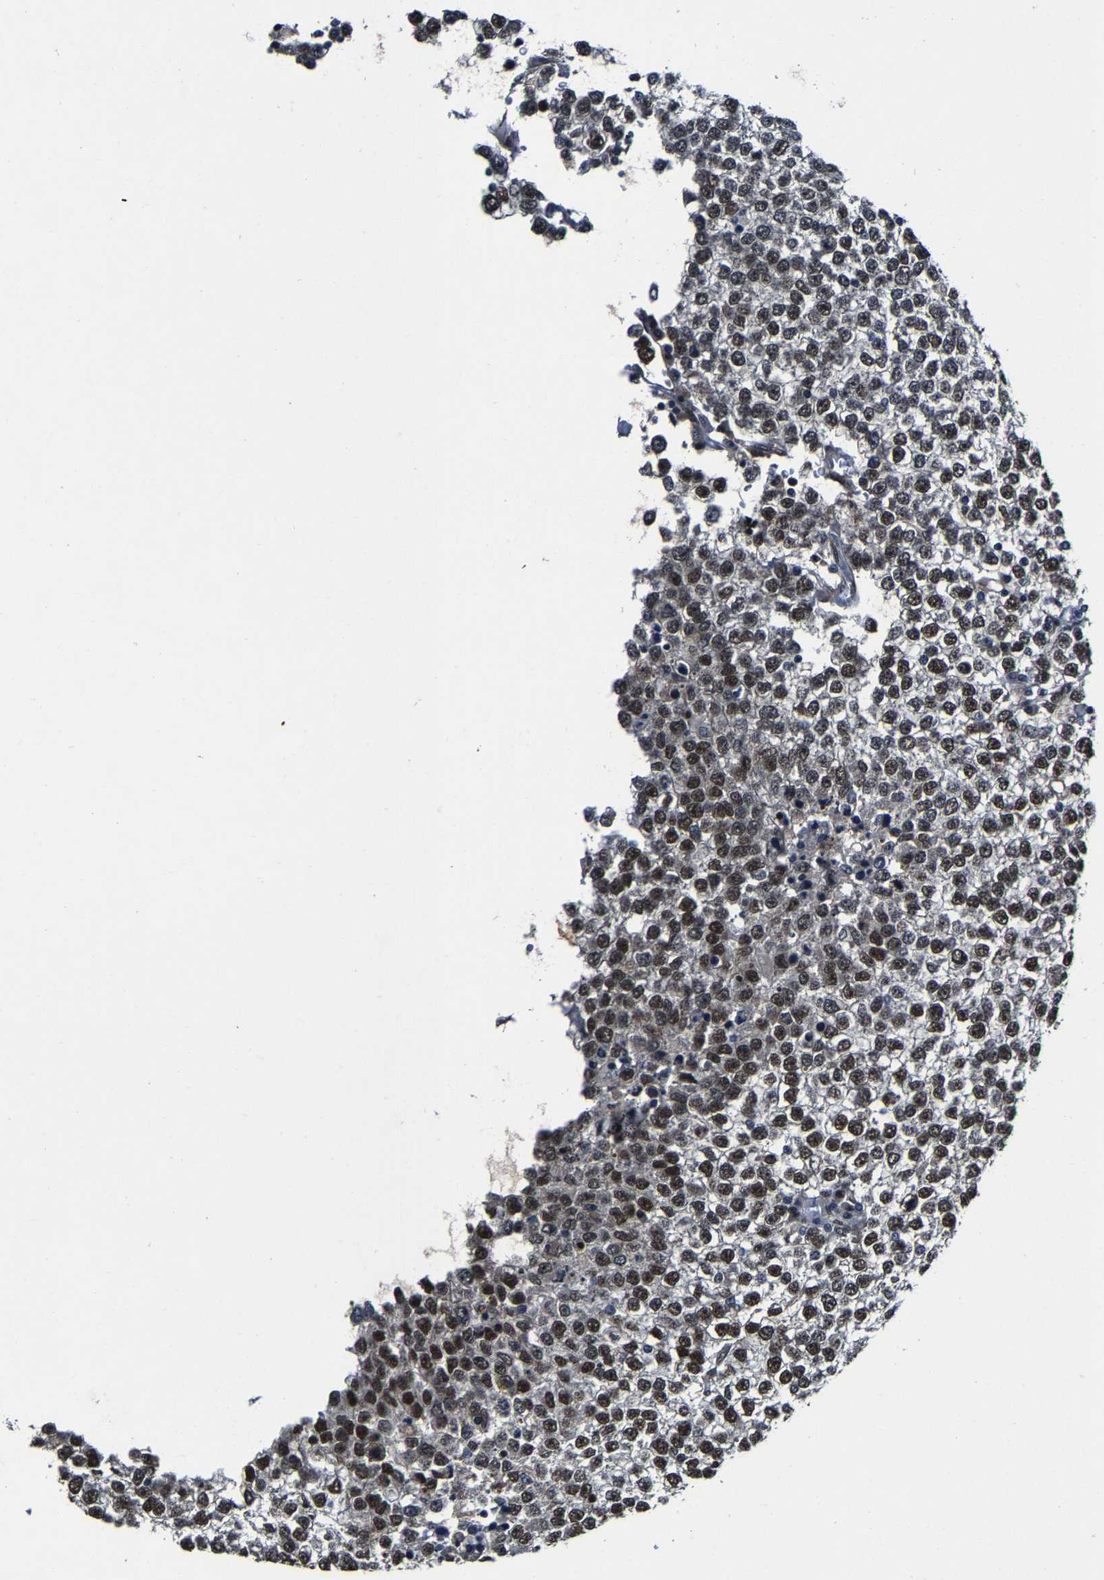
{"staining": {"intensity": "strong", "quantity": ">75%", "location": "nuclear"}, "tissue": "testis cancer", "cell_type": "Tumor cells", "image_type": "cancer", "snomed": [{"axis": "morphology", "description": "Seminoma, NOS"}, {"axis": "topography", "description": "Testis"}], "caption": "Protein staining displays strong nuclear expression in approximately >75% of tumor cells in testis cancer.", "gene": "METTL1", "patient": {"sex": "male", "age": 65}}